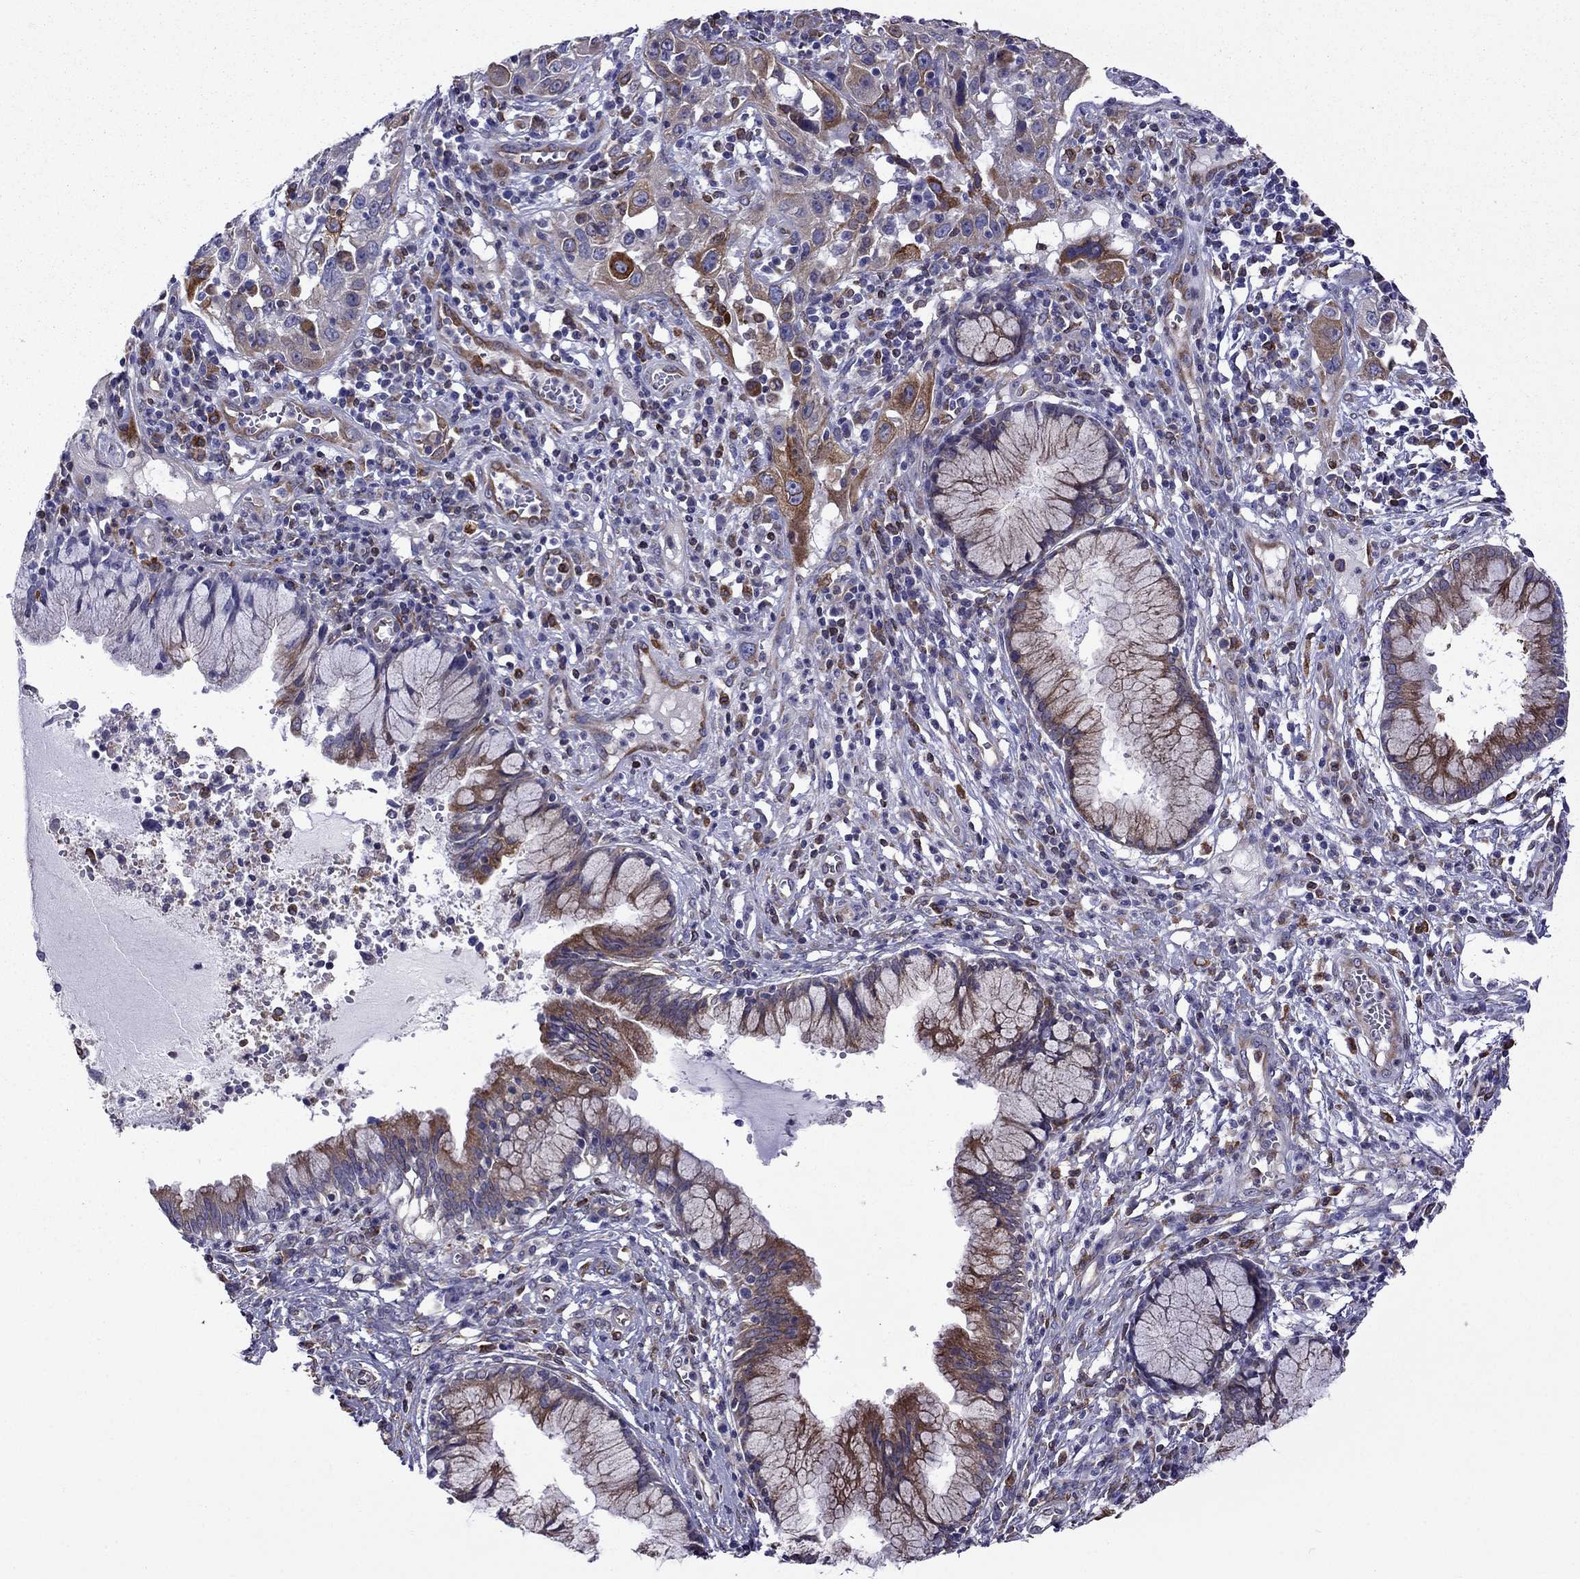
{"staining": {"intensity": "strong", "quantity": "<25%", "location": "cytoplasmic/membranous"}, "tissue": "cervical cancer", "cell_type": "Tumor cells", "image_type": "cancer", "snomed": [{"axis": "morphology", "description": "Squamous cell carcinoma, NOS"}, {"axis": "topography", "description": "Cervix"}], "caption": "This micrograph demonstrates squamous cell carcinoma (cervical) stained with immunohistochemistry (IHC) to label a protein in brown. The cytoplasmic/membranous of tumor cells show strong positivity for the protein. Nuclei are counter-stained blue.", "gene": "GNAL", "patient": {"sex": "female", "age": 32}}